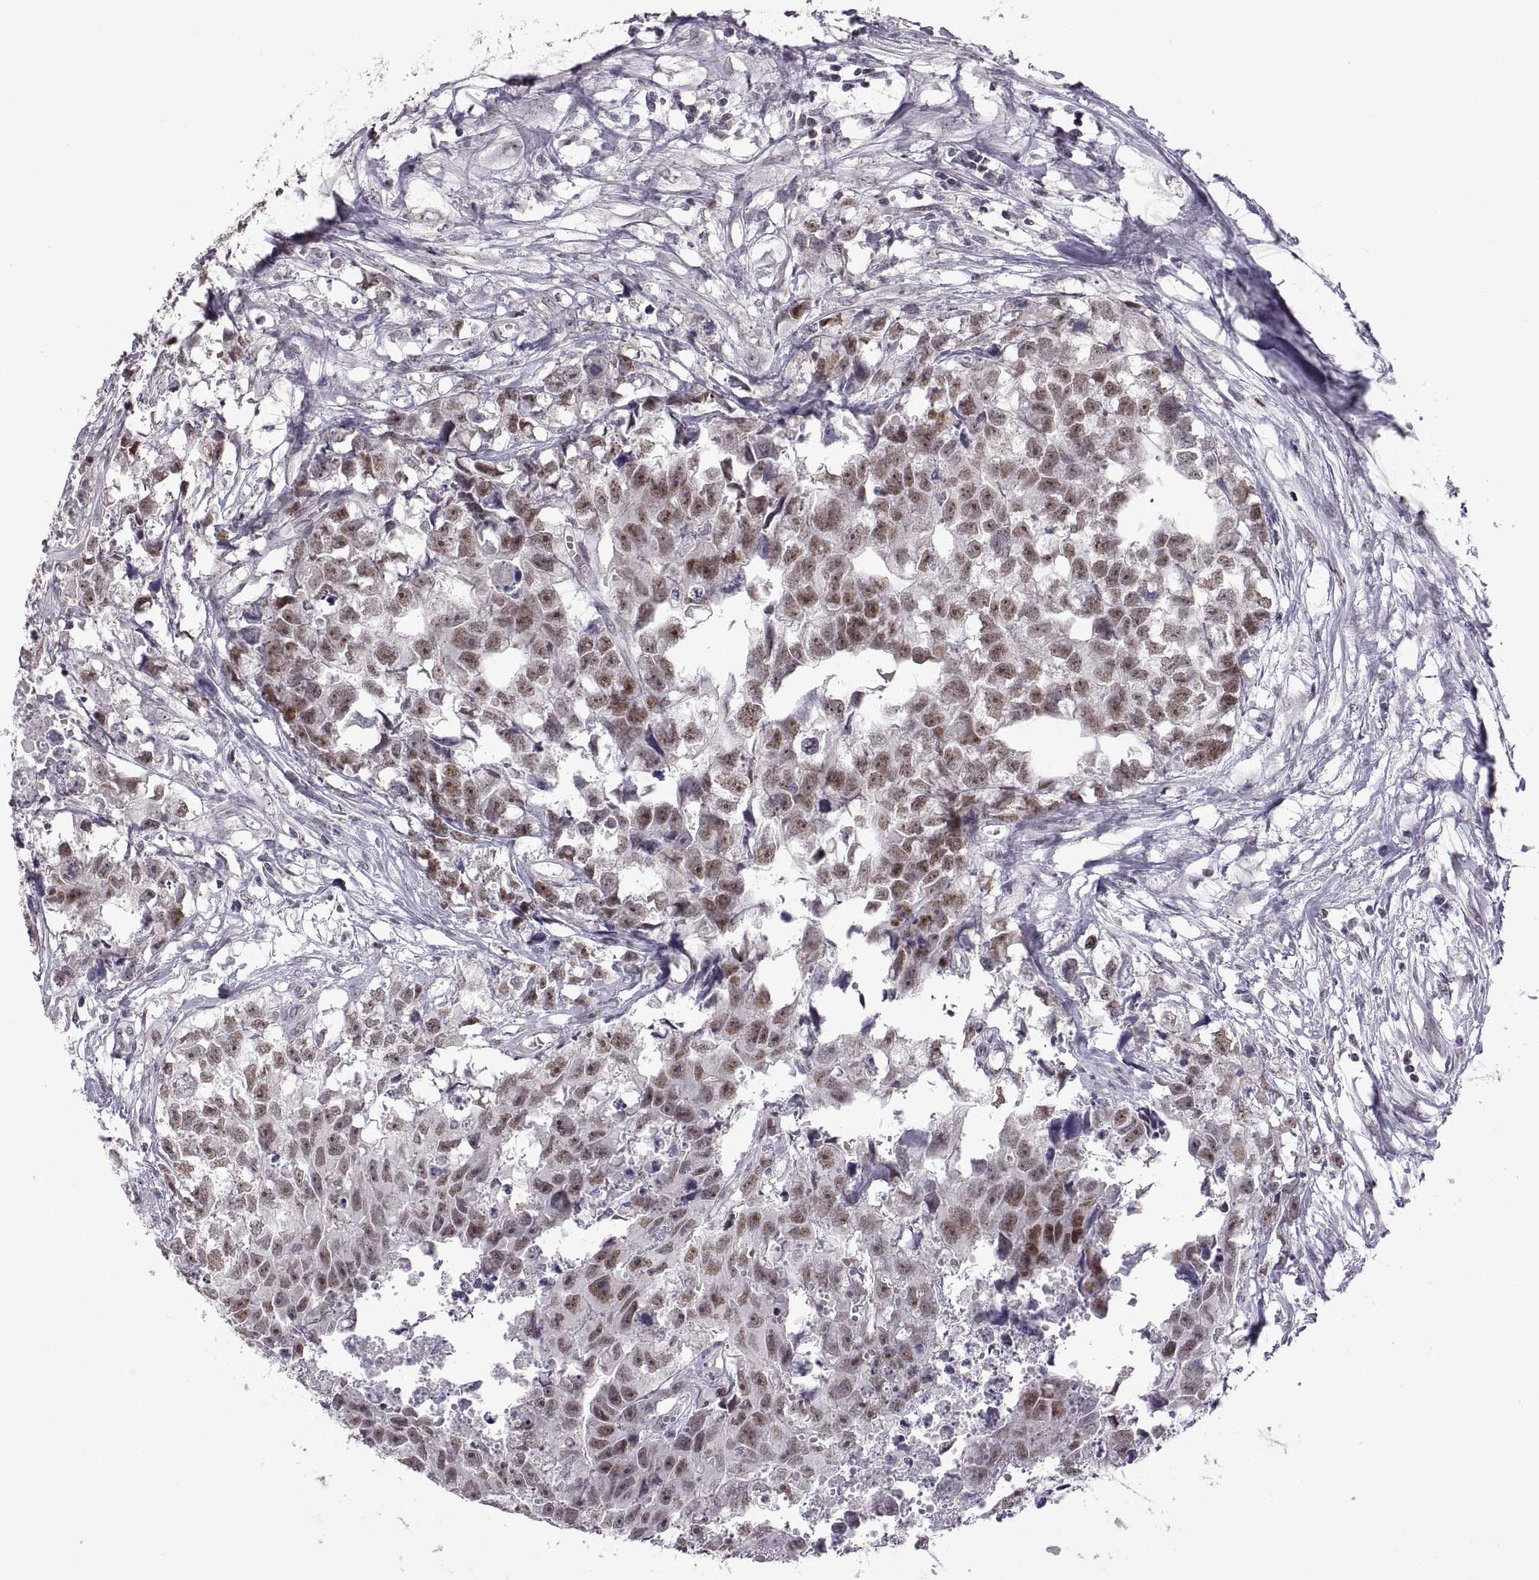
{"staining": {"intensity": "weak", "quantity": ">75%", "location": "nuclear"}, "tissue": "testis cancer", "cell_type": "Tumor cells", "image_type": "cancer", "snomed": [{"axis": "morphology", "description": "Carcinoma, Embryonal, NOS"}, {"axis": "morphology", "description": "Teratoma, malignant, NOS"}, {"axis": "topography", "description": "Testis"}], "caption": "Testis cancer (embryonal carcinoma) was stained to show a protein in brown. There is low levels of weak nuclear staining in about >75% of tumor cells.", "gene": "NEK2", "patient": {"sex": "male", "age": 44}}